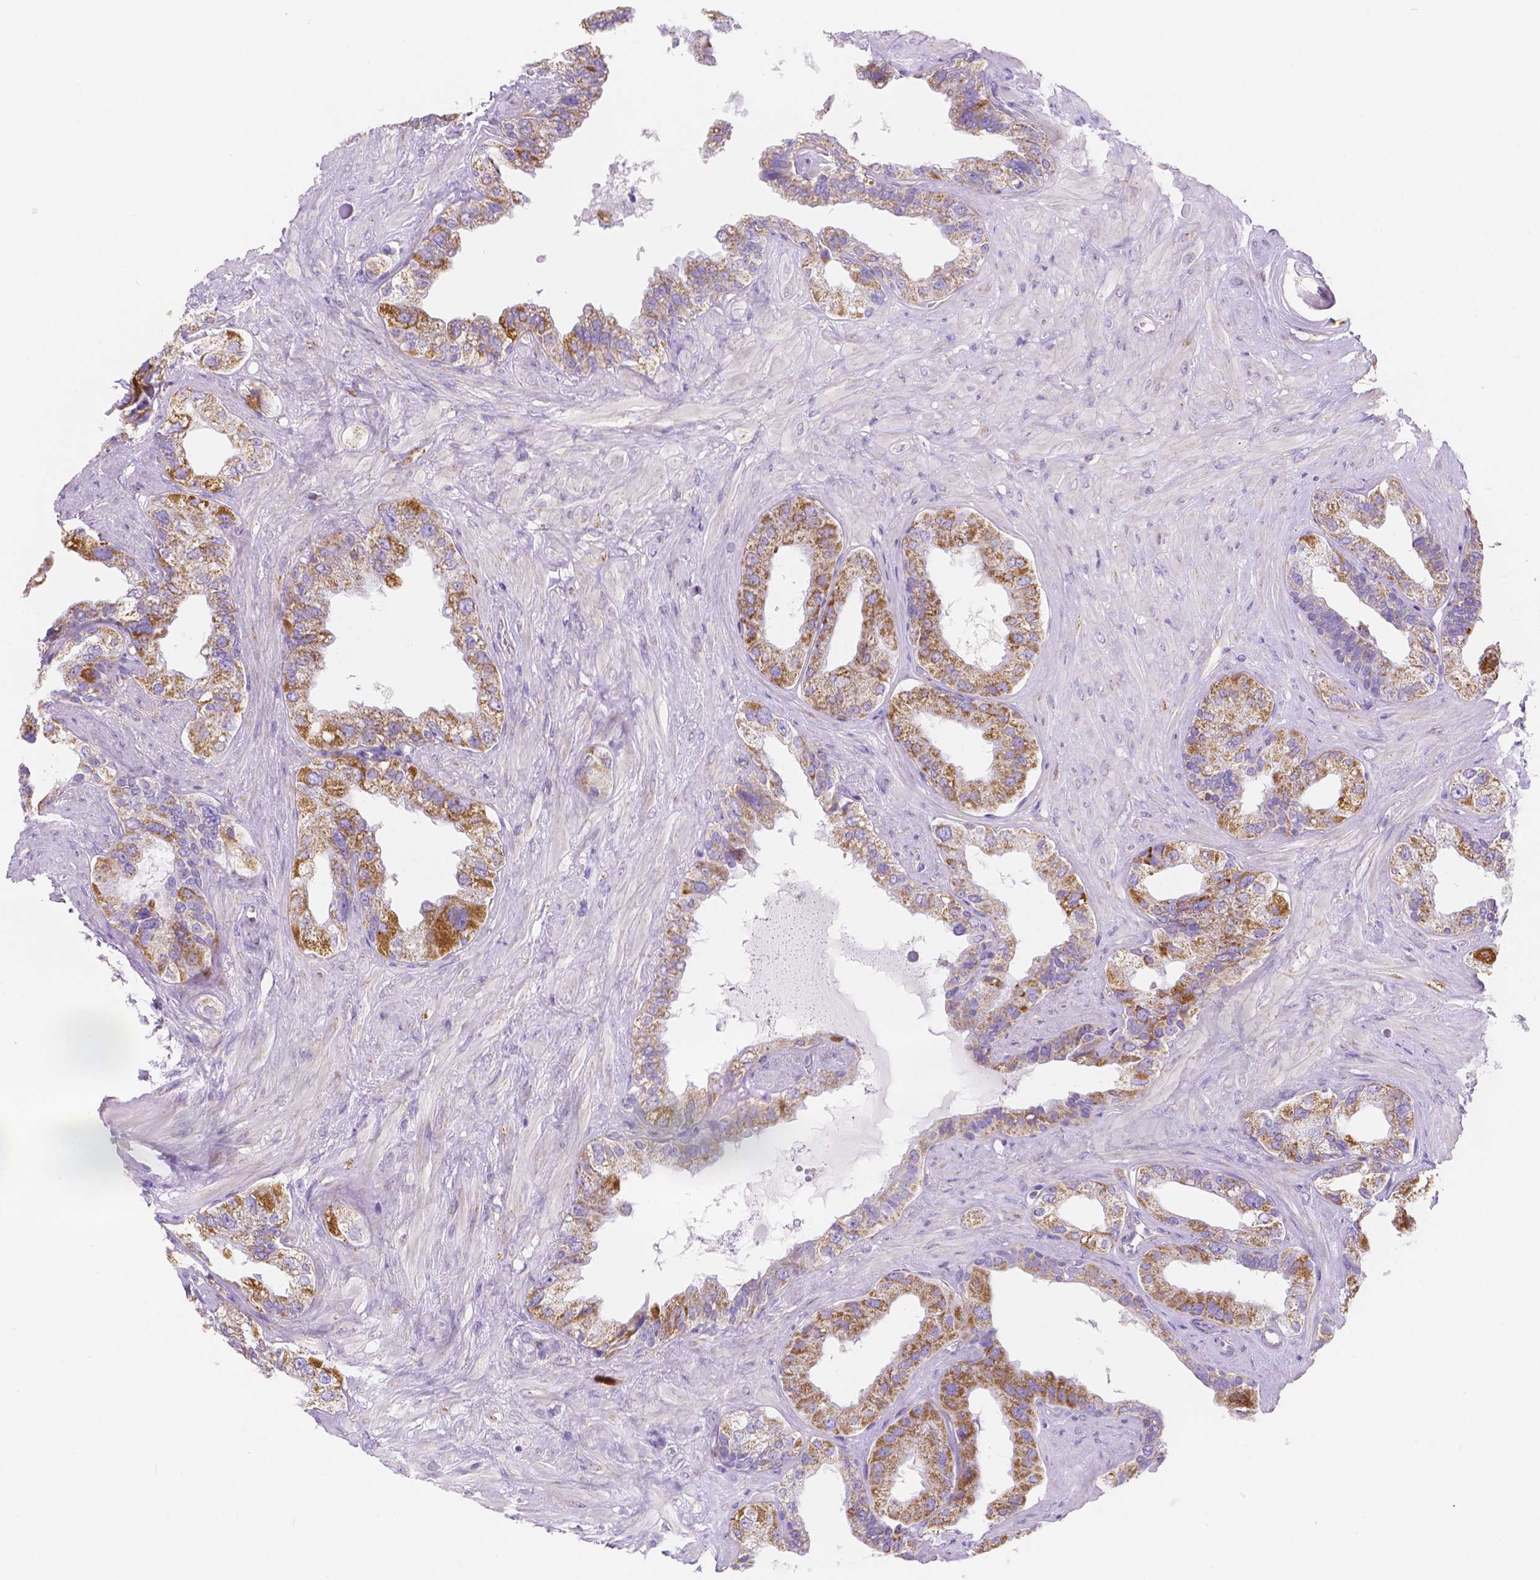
{"staining": {"intensity": "moderate", "quantity": ">75%", "location": "cytoplasmic/membranous"}, "tissue": "seminal vesicle", "cell_type": "Glandular cells", "image_type": "normal", "snomed": [{"axis": "morphology", "description": "Normal tissue, NOS"}, {"axis": "topography", "description": "Seminal veicle"}, {"axis": "topography", "description": "Peripheral nerve tissue"}], "caption": "Immunohistochemistry (IHC) (DAB) staining of normal seminal vesicle exhibits moderate cytoplasmic/membranous protein expression in about >75% of glandular cells.", "gene": "SGTB", "patient": {"sex": "male", "age": 76}}